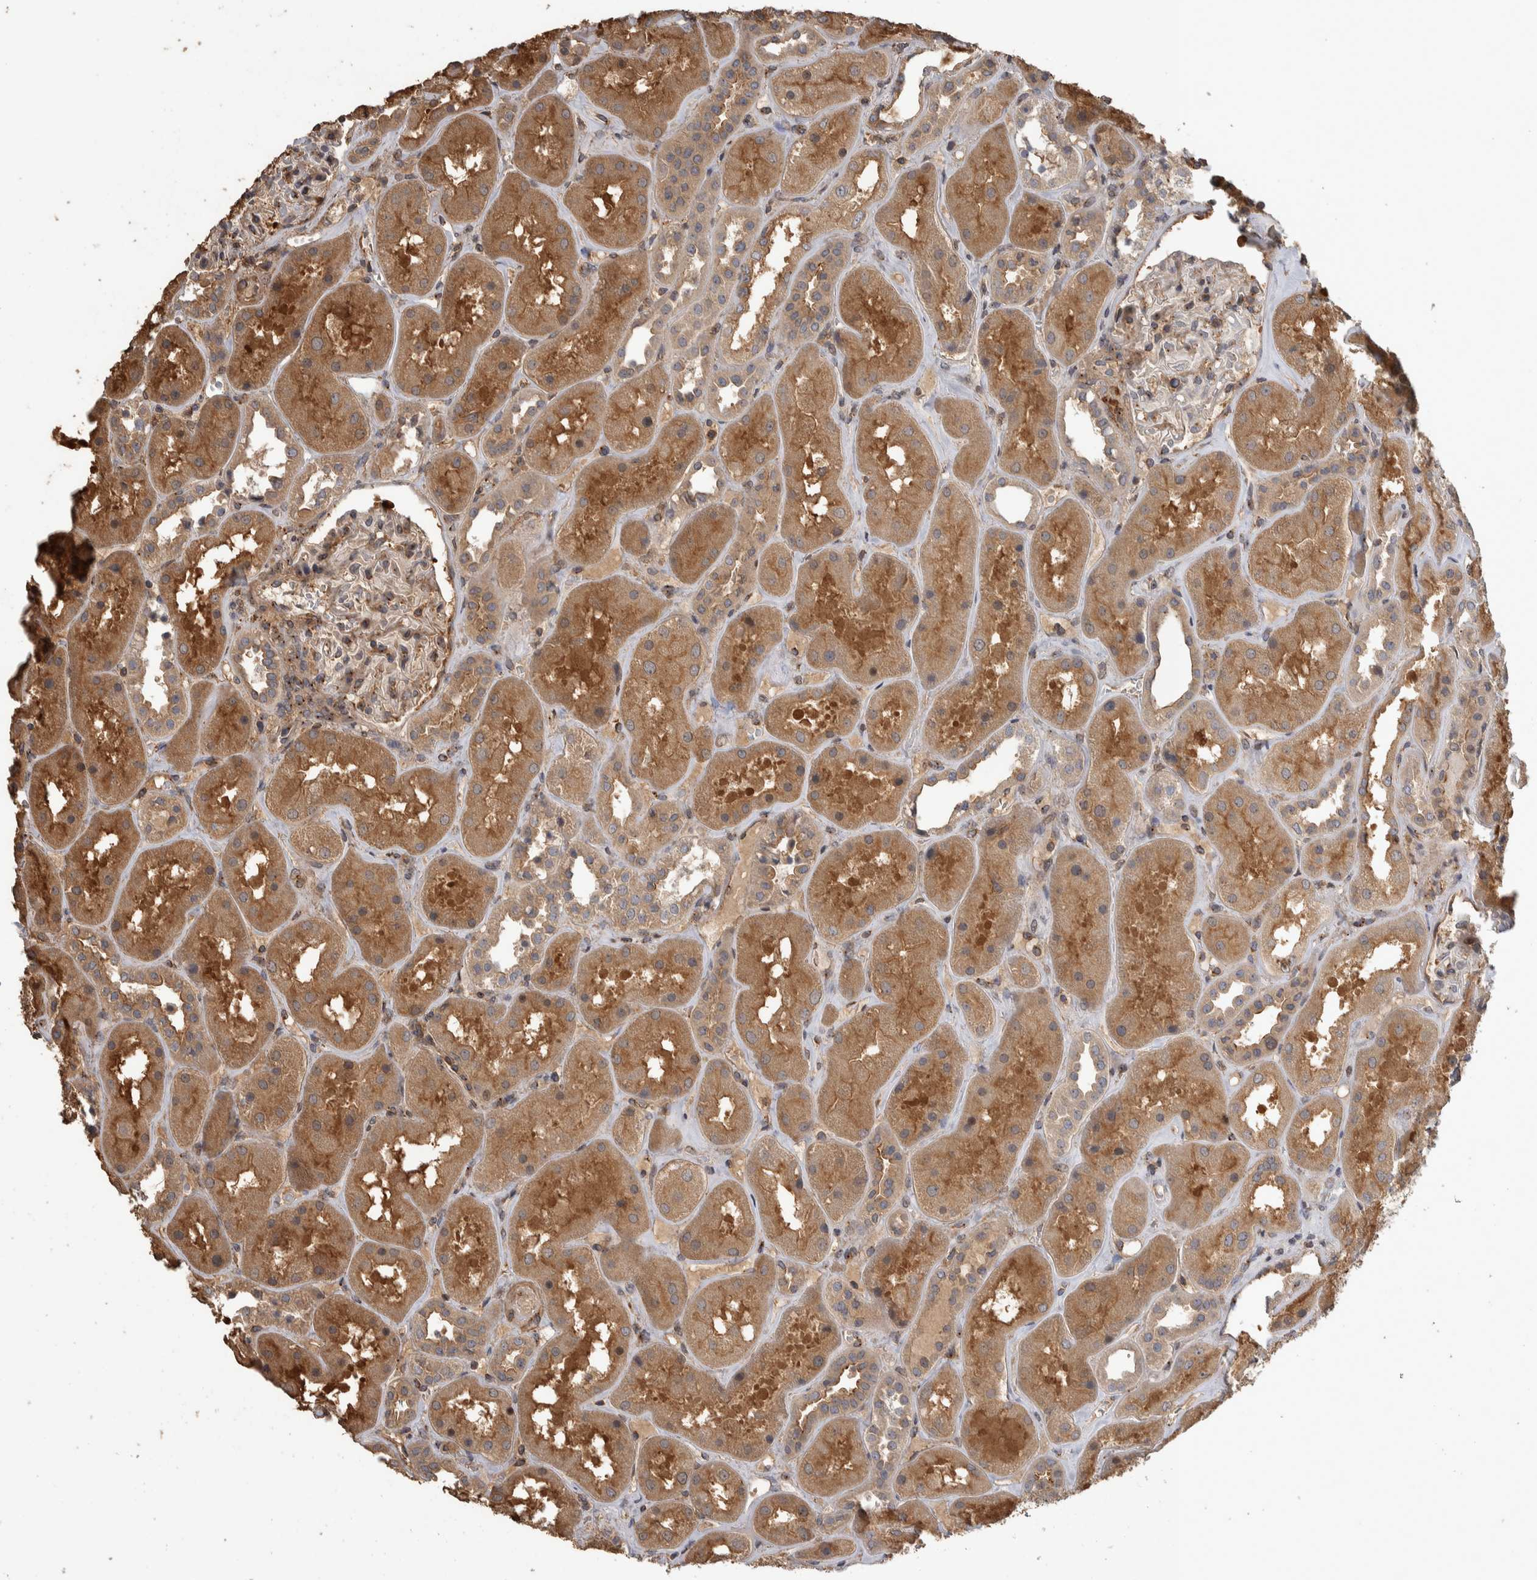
{"staining": {"intensity": "moderate", "quantity": "25%-75%", "location": "cytoplasmic/membranous"}, "tissue": "kidney", "cell_type": "Cells in glomeruli", "image_type": "normal", "snomed": [{"axis": "morphology", "description": "Normal tissue, NOS"}, {"axis": "topography", "description": "Kidney"}], "caption": "Approximately 25%-75% of cells in glomeruli in normal human kidney exhibit moderate cytoplasmic/membranous protein expression as visualized by brown immunohistochemical staining.", "gene": "IFRD1", "patient": {"sex": "male", "age": 70}}